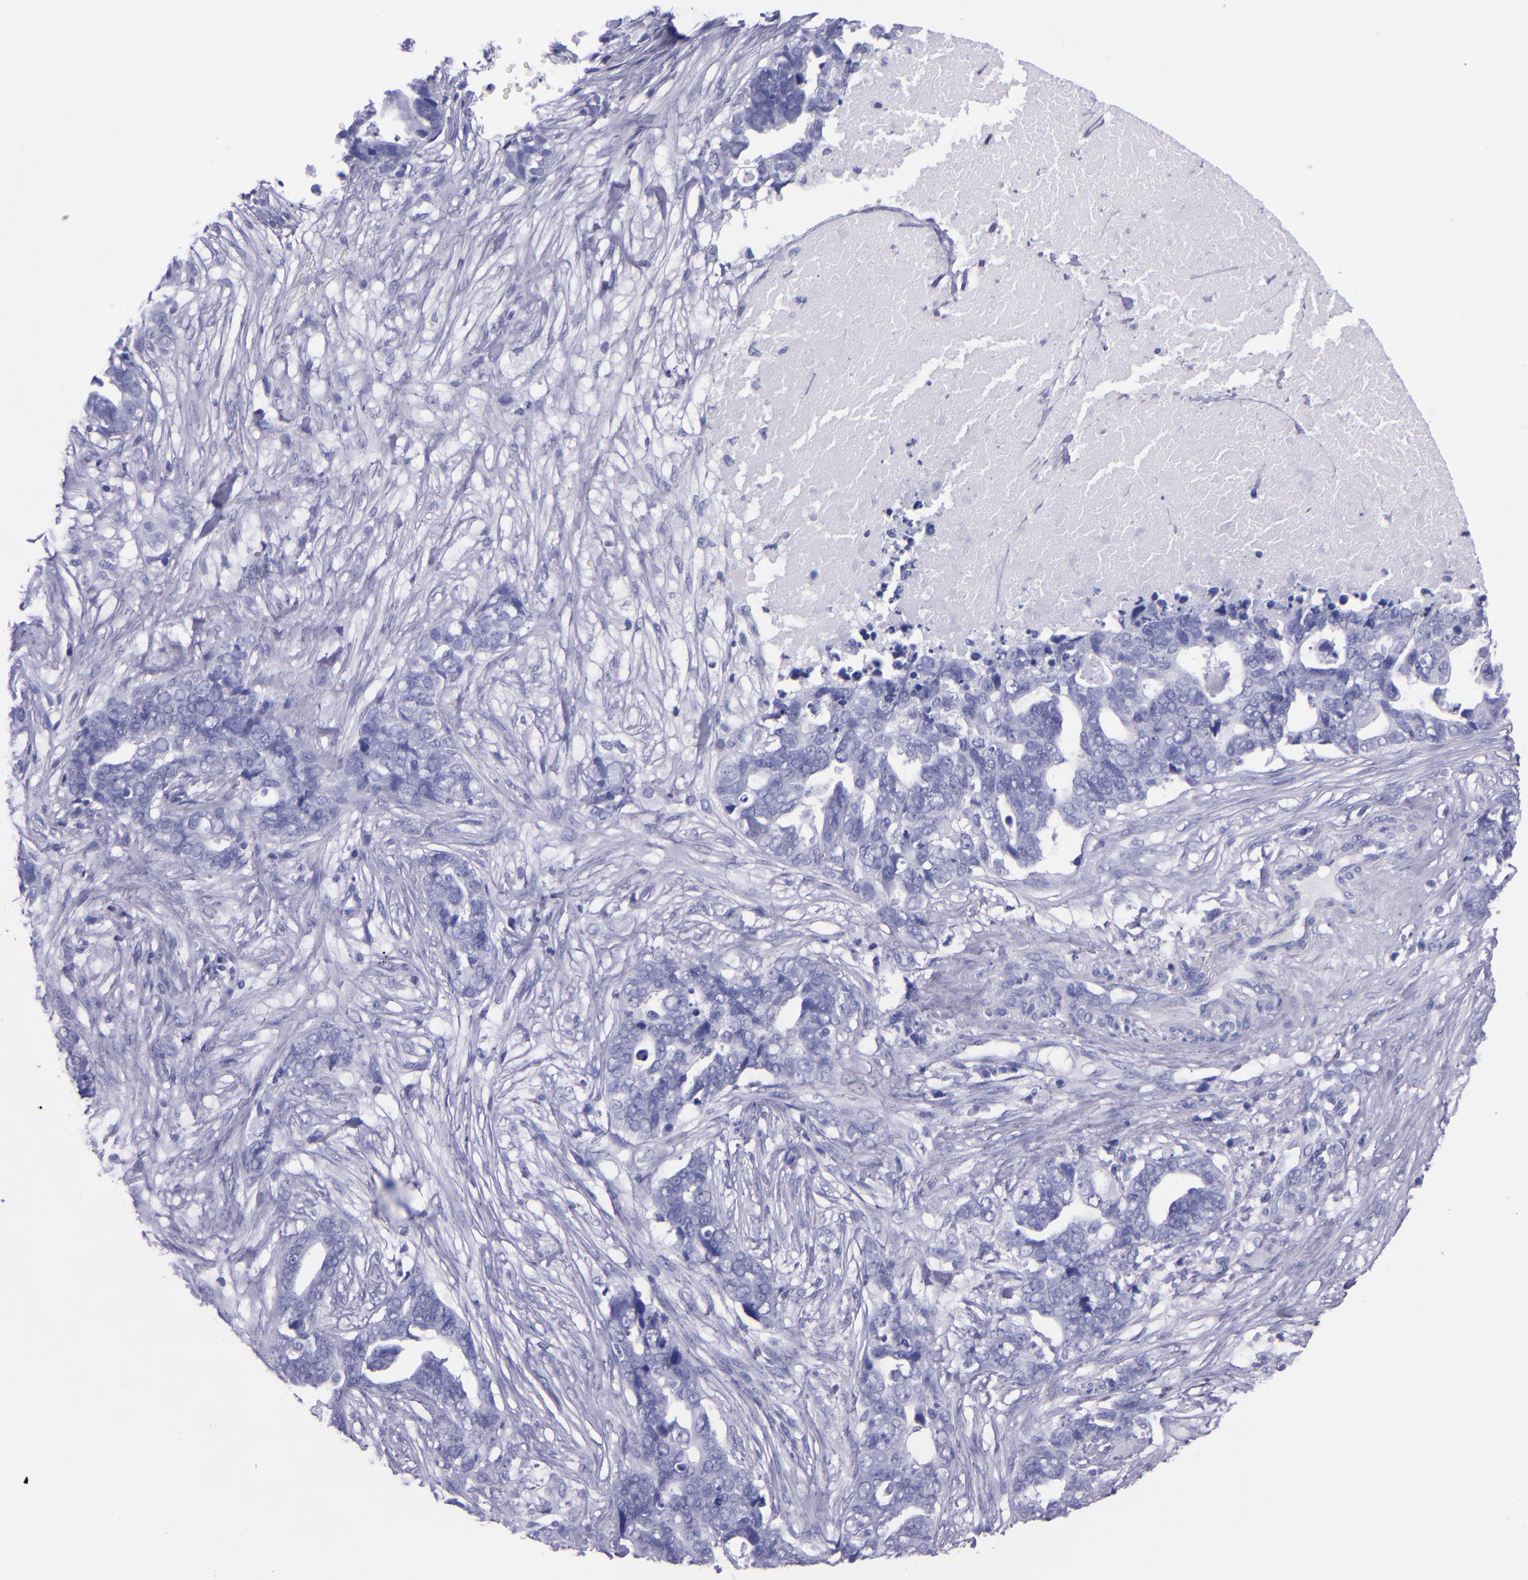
{"staining": {"intensity": "negative", "quantity": "none", "location": "none"}, "tissue": "ovarian cancer", "cell_type": "Tumor cells", "image_type": "cancer", "snomed": [{"axis": "morphology", "description": "Normal tissue, NOS"}, {"axis": "morphology", "description": "Cystadenocarcinoma, serous, NOS"}, {"axis": "topography", "description": "Fallopian tube"}, {"axis": "topography", "description": "Ovary"}], "caption": "Immunohistochemistry micrograph of neoplastic tissue: ovarian cancer stained with DAB (3,3'-diaminobenzidine) reveals no significant protein expression in tumor cells. Nuclei are stained in blue.", "gene": "MBP", "patient": {"sex": "female", "age": 56}}